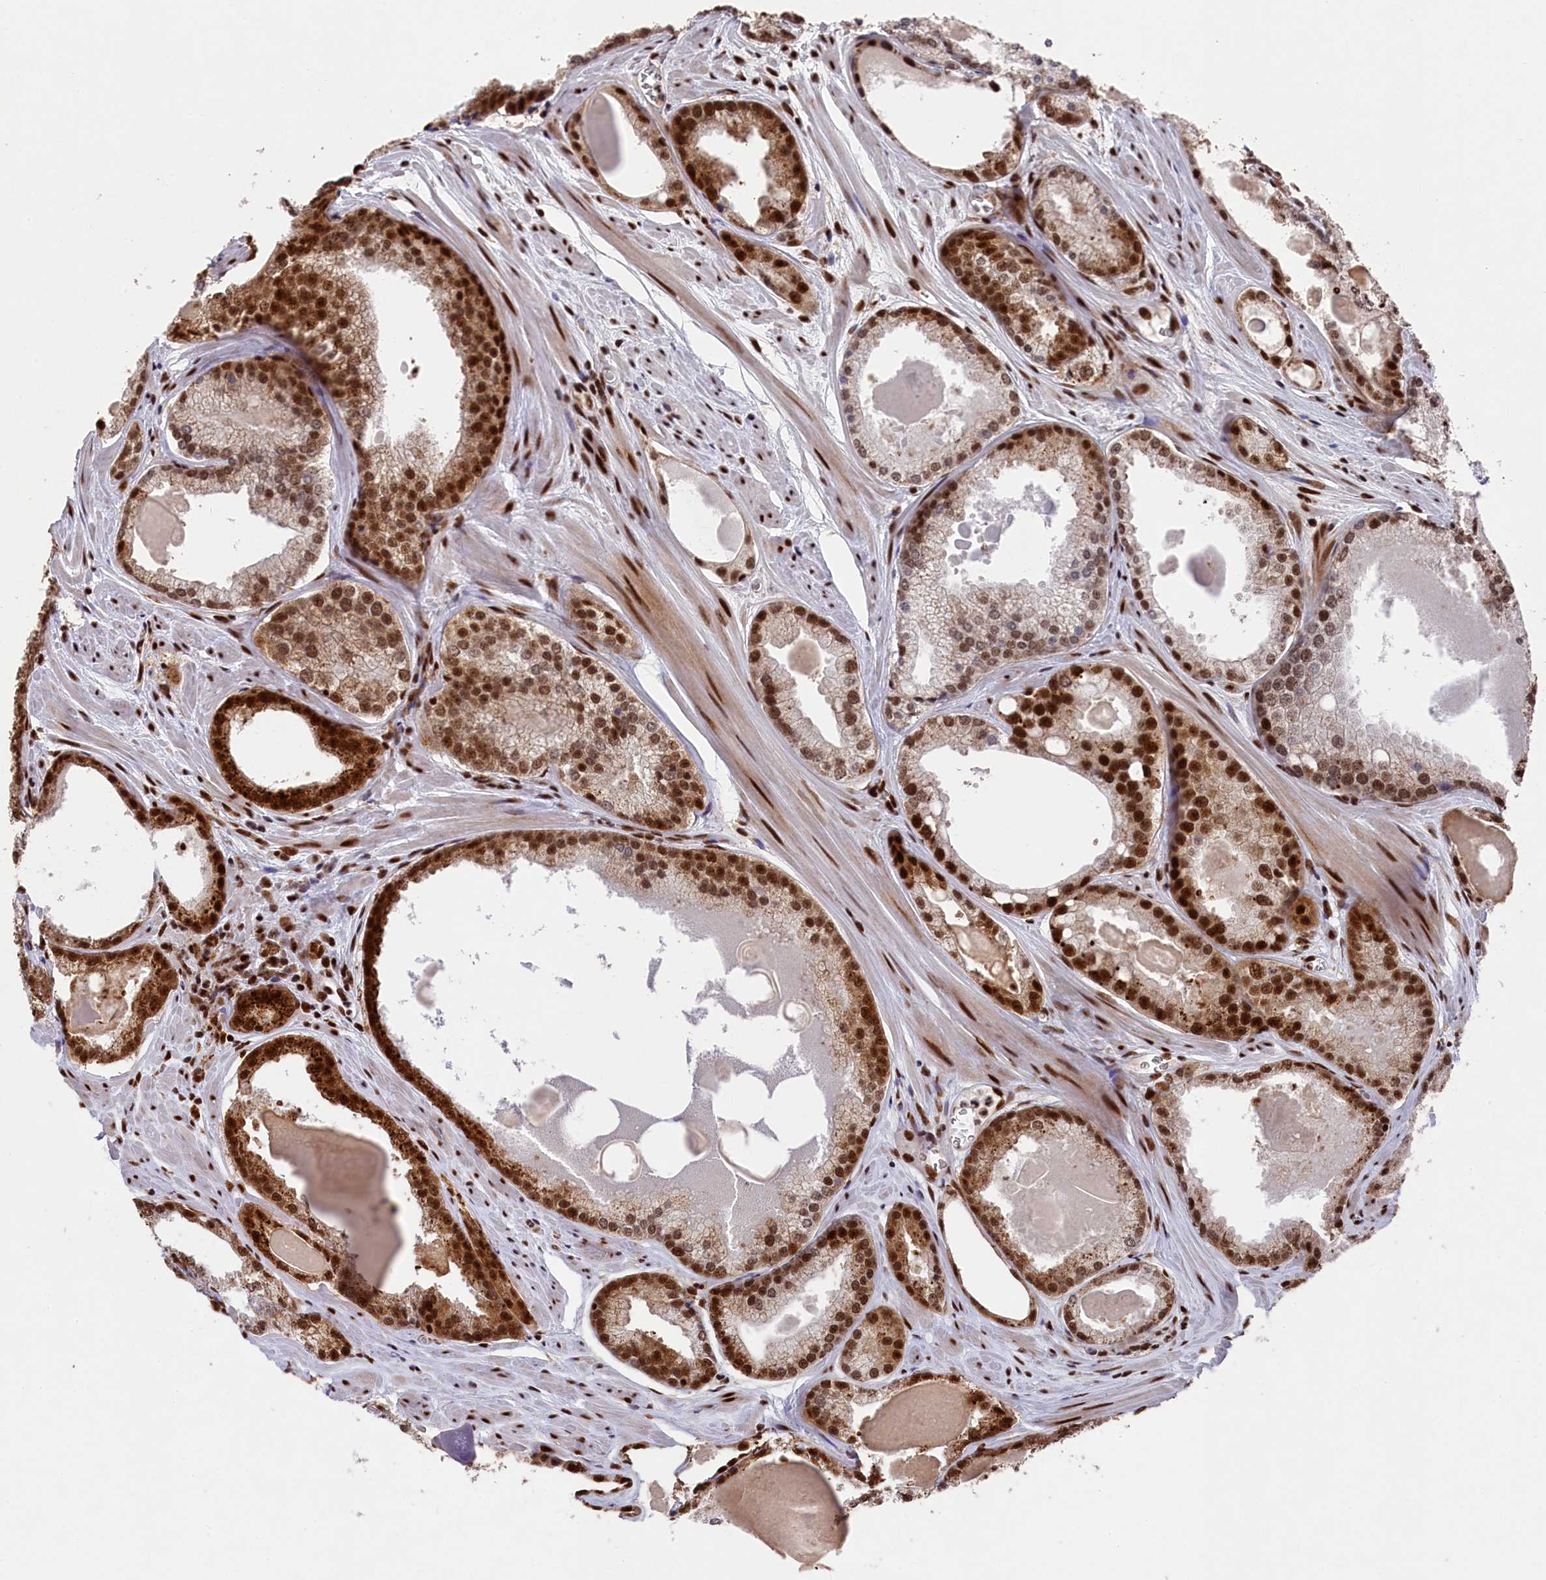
{"staining": {"intensity": "strong", "quantity": ">75%", "location": "nuclear"}, "tissue": "prostate cancer", "cell_type": "Tumor cells", "image_type": "cancer", "snomed": [{"axis": "morphology", "description": "Adenocarcinoma, Low grade"}, {"axis": "topography", "description": "Prostate"}], "caption": "DAB (3,3'-diaminobenzidine) immunohistochemical staining of adenocarcinoma (low-grade) (prostate) exhibits strong nuclear protein expression in about >75% of tumor cells. Immunohistochemistry stains the protein of interest in brown and the nuclei are stained blue.", "gene": "PRPF31", "patient": {"sex": "male", "age": 54}}